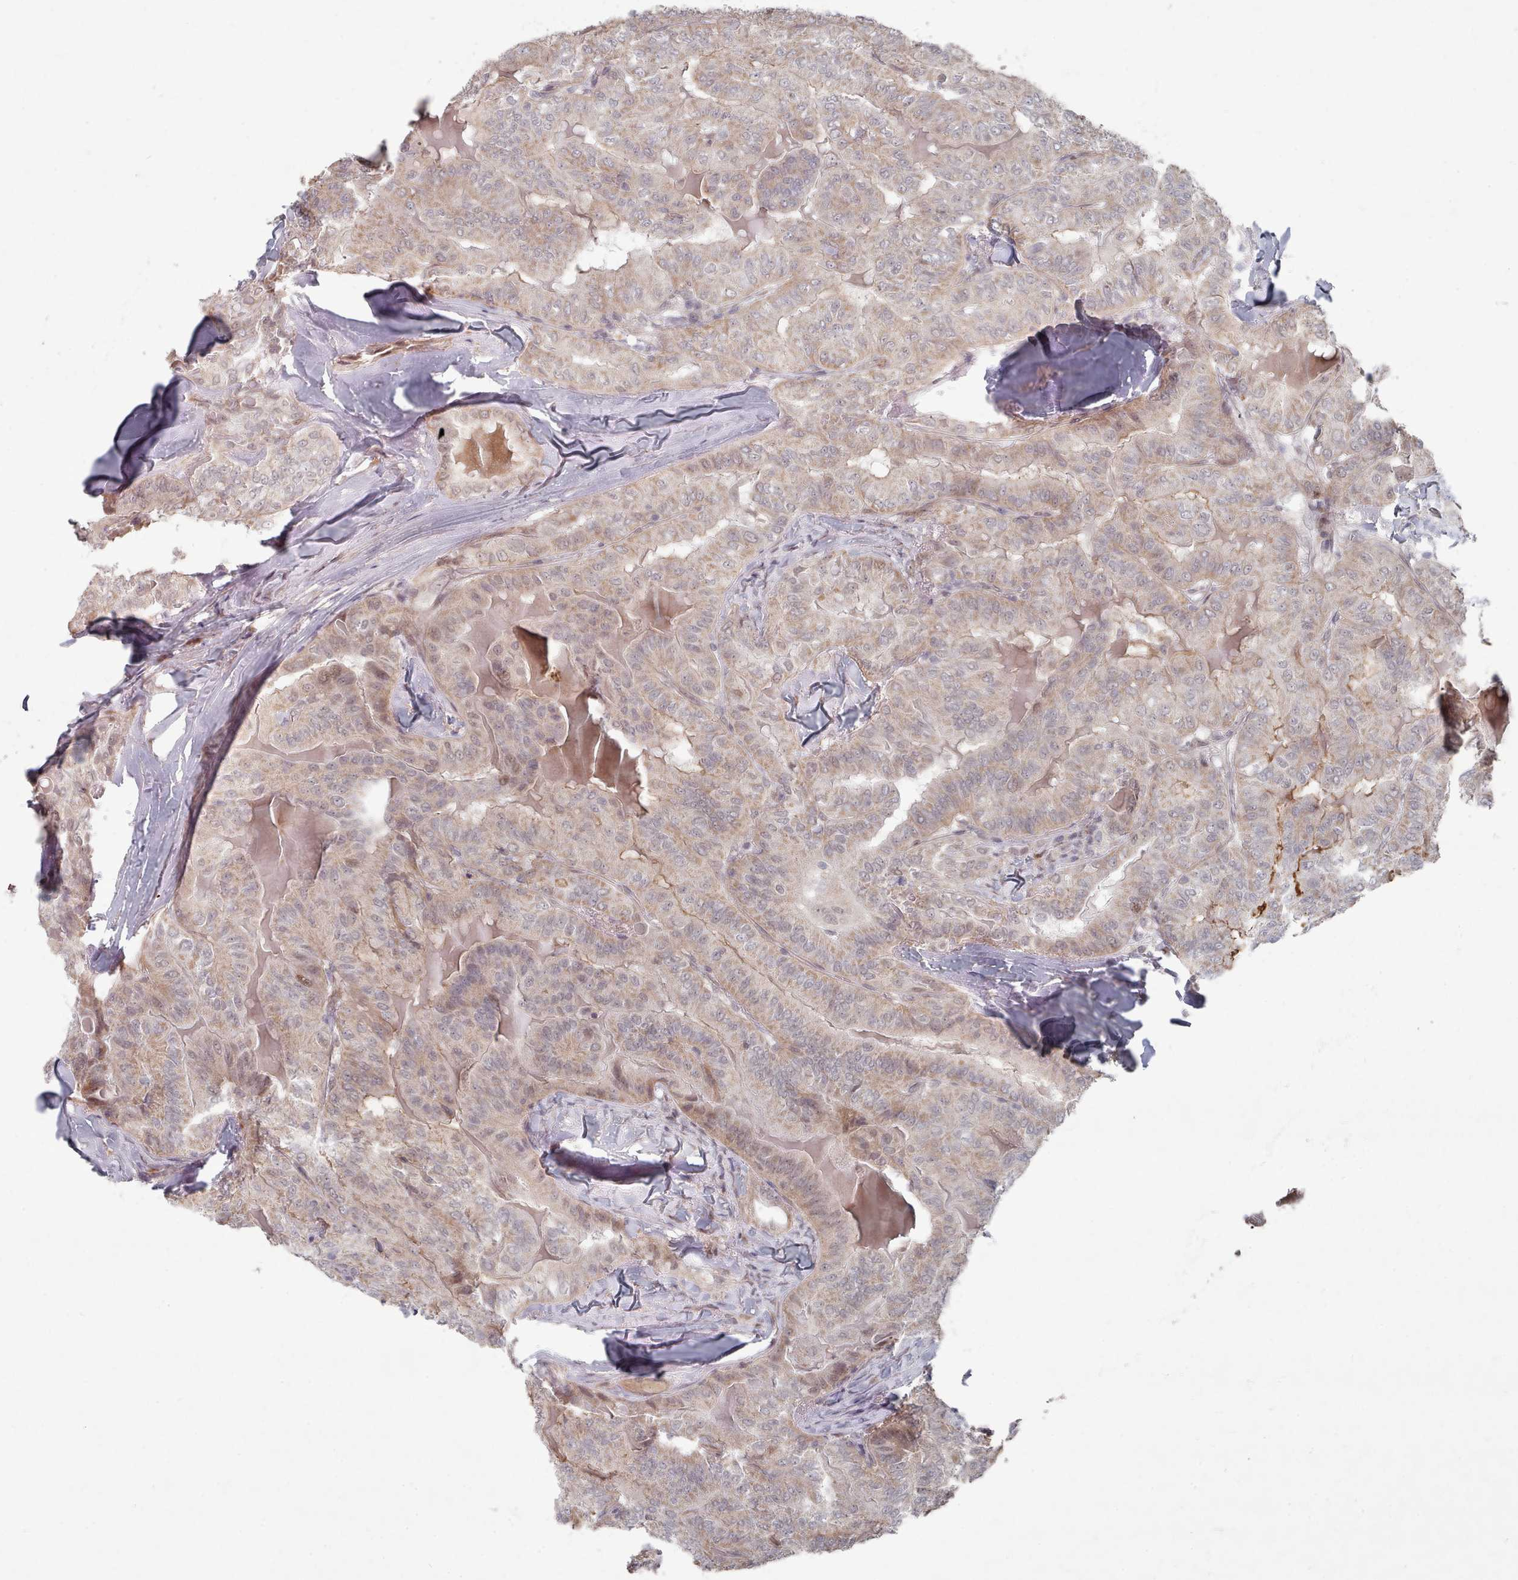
{"staining": {"intensity": "weak", "quantity": "<25%", "location": "cytoplasmic/membranous"}, "tissue": "thyroid cancer", "cell_type": "Tumor cells", "image_type": "cancer", "snomed": [{"axis": "morphology", "description": "Papillary adenocarcinoma, NOS"}, {"axis": "topography", "description": "Thyroid gland"}], "caption": "IHC photomicrograph of thyroid papillary adenocarcinoma stained for a protein (brown), which displays no positivity in tumor cells.", "gene": "CPSF4", "patient": {"sex": "female", "age": 68}}